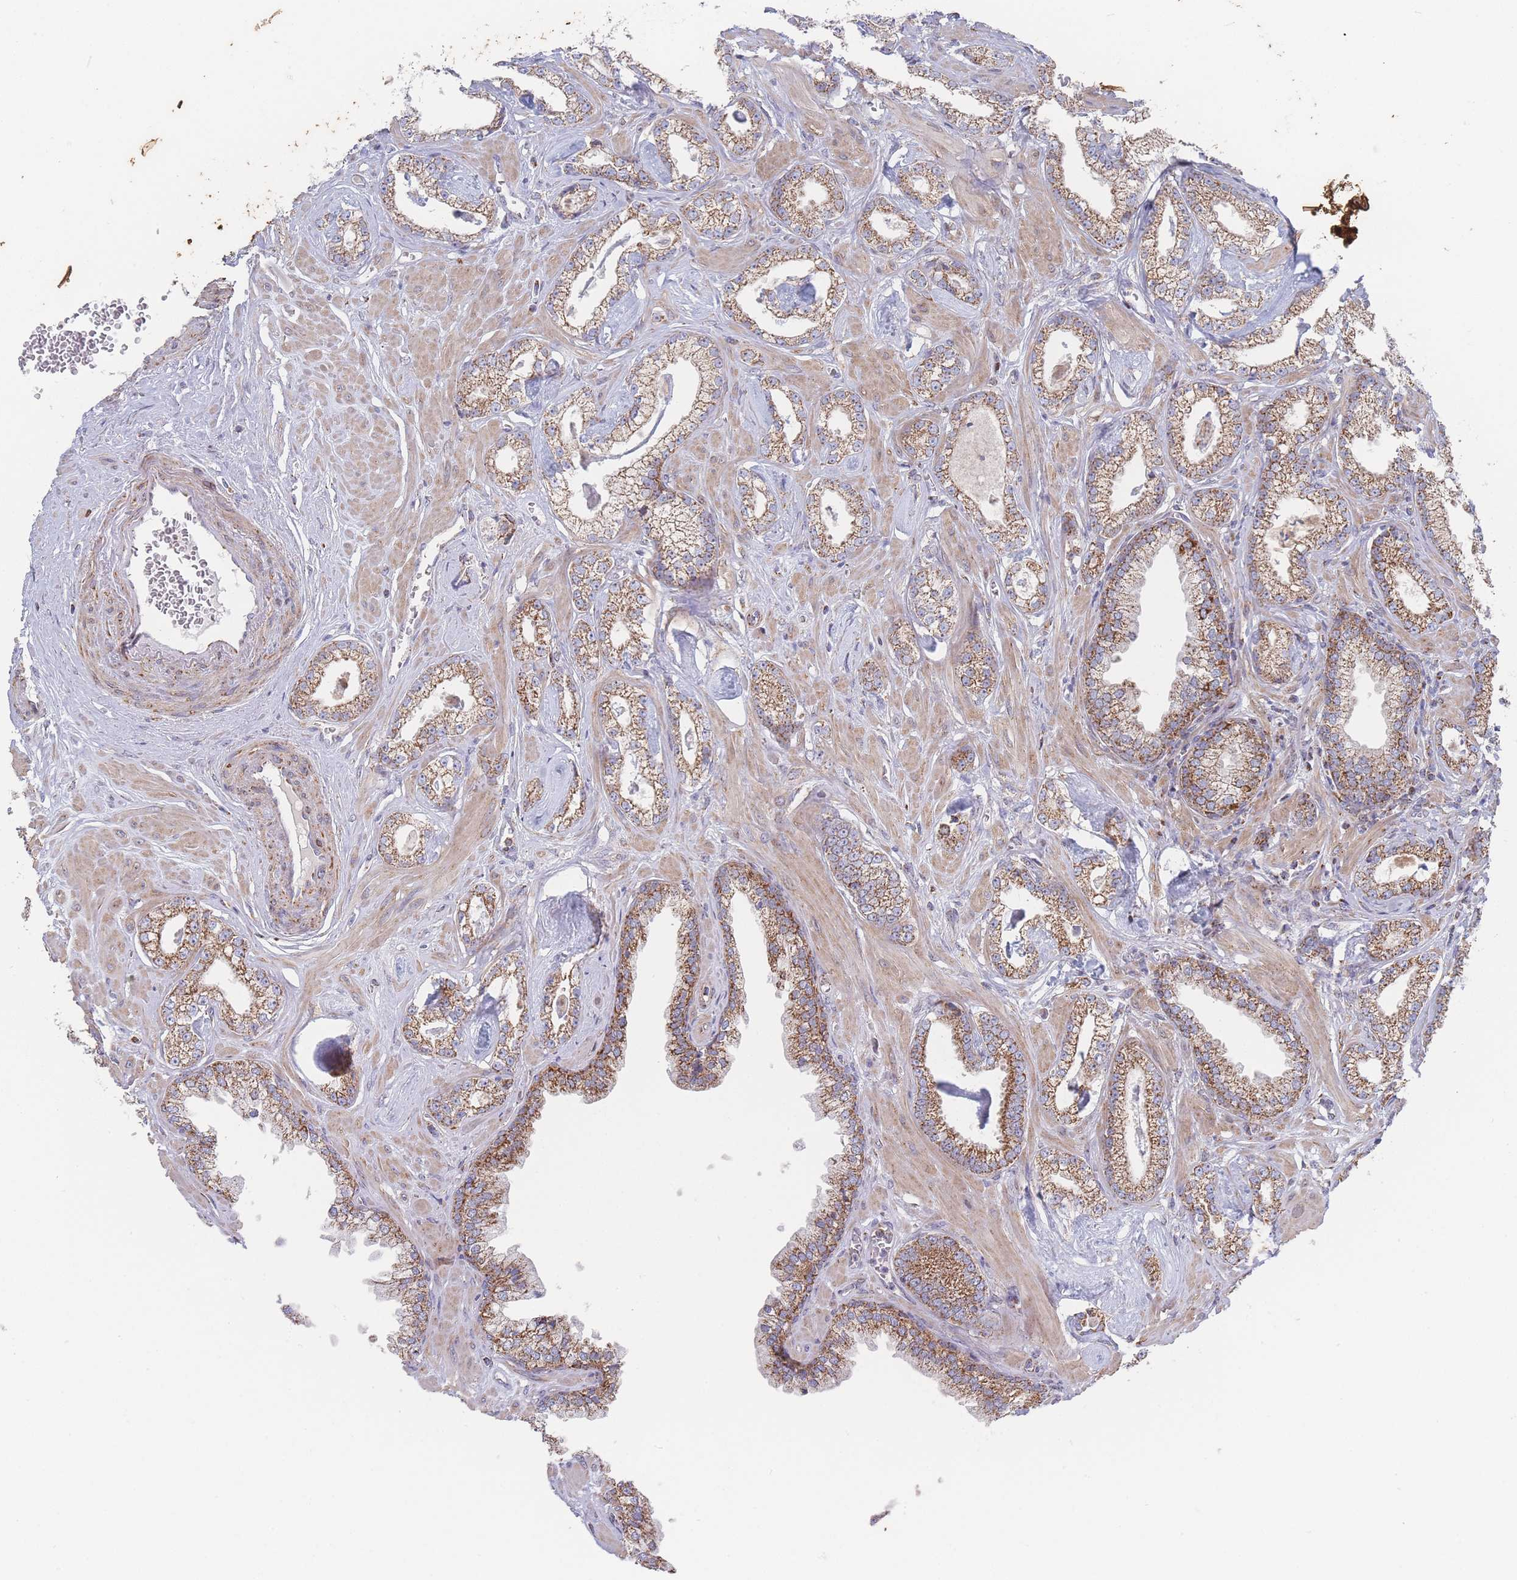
{"staining": {"intensity": "moderate", "quantity": ">75%", "location": "cytoplasmic/membranous"}, "tissue": "prostate cancer", "cell_type": "Tumor cells", "image_type": "cancer", "snomed": [{"axis": "morphology", "description": "Adenocarcinoma, Low grade"}, {"axis": "topography", "description": "Prostate"}], "caption": "Prostate adenocarcinoma (low-grade) was stained to show a protein in brown. There is medium levels of moderate cytoplasmic/membranous staining in about >75% of tumor cells.", "gene": "IKZF4", "patient": {"sex": "male", "age": 60}}